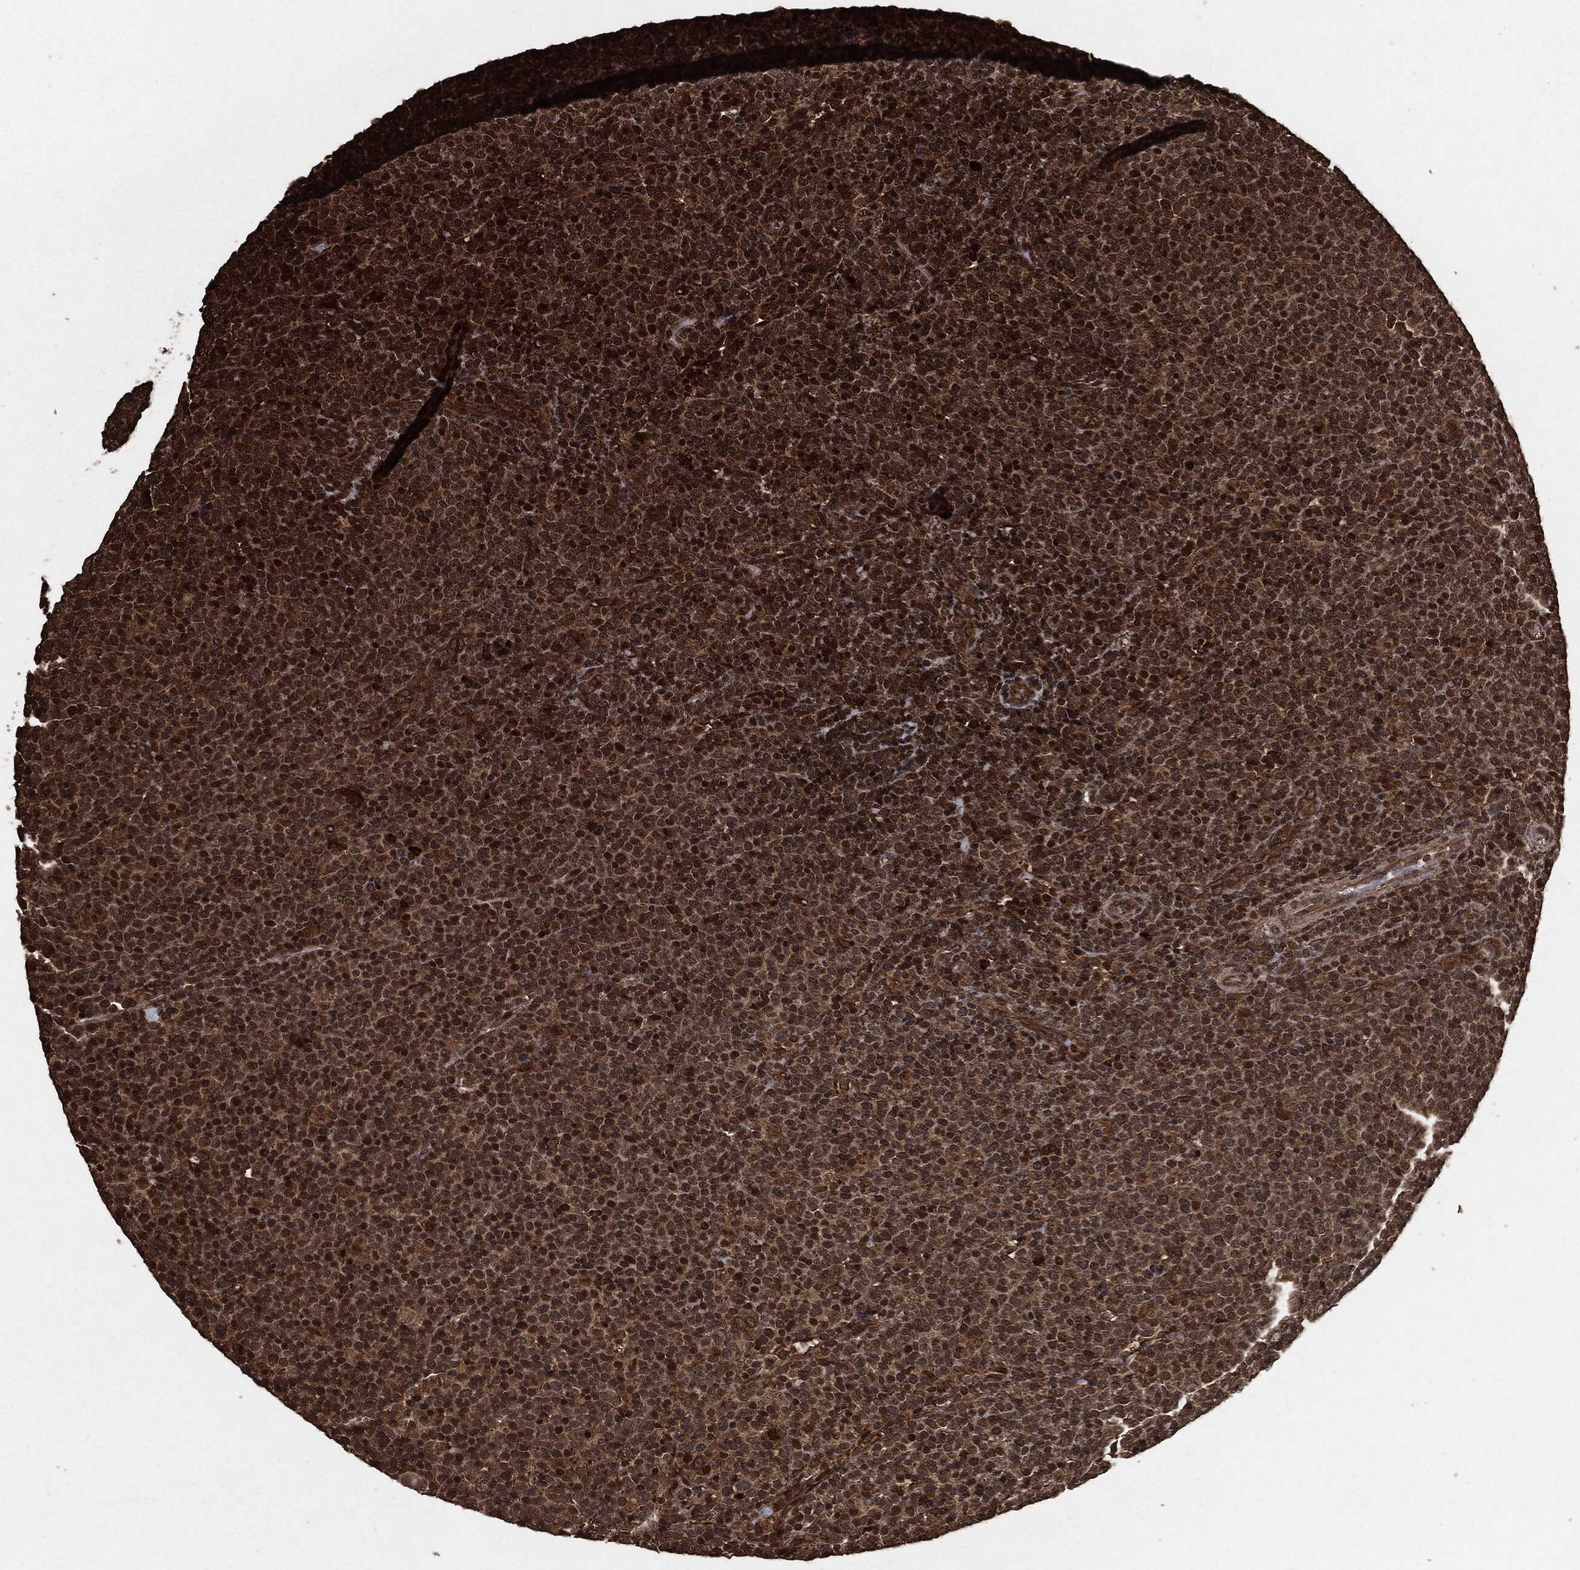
{"staining": {"intensity": "strong", "quantity": "25%-75%", "location": "nuclear"}, "tissue": "lymphoma", "cell_type": "Tumor cells", "image_type": "cancer", "snomed": [{"axis": "morphology", "description": "Malignant lymphoma, non-Hodgkin's type, High grade"}, {"axis": "topography", "description": "Lymph node"}], "caption": "This micrograph reveals lymphoma stained with immunohistochemistry to label a protein in brown. The nuclear of tumor cells show strong positivity for the protein. Nuclei are counter-stained blue.", "gene": "EGFR", "patient": {"sex": "male", "age": 61}}